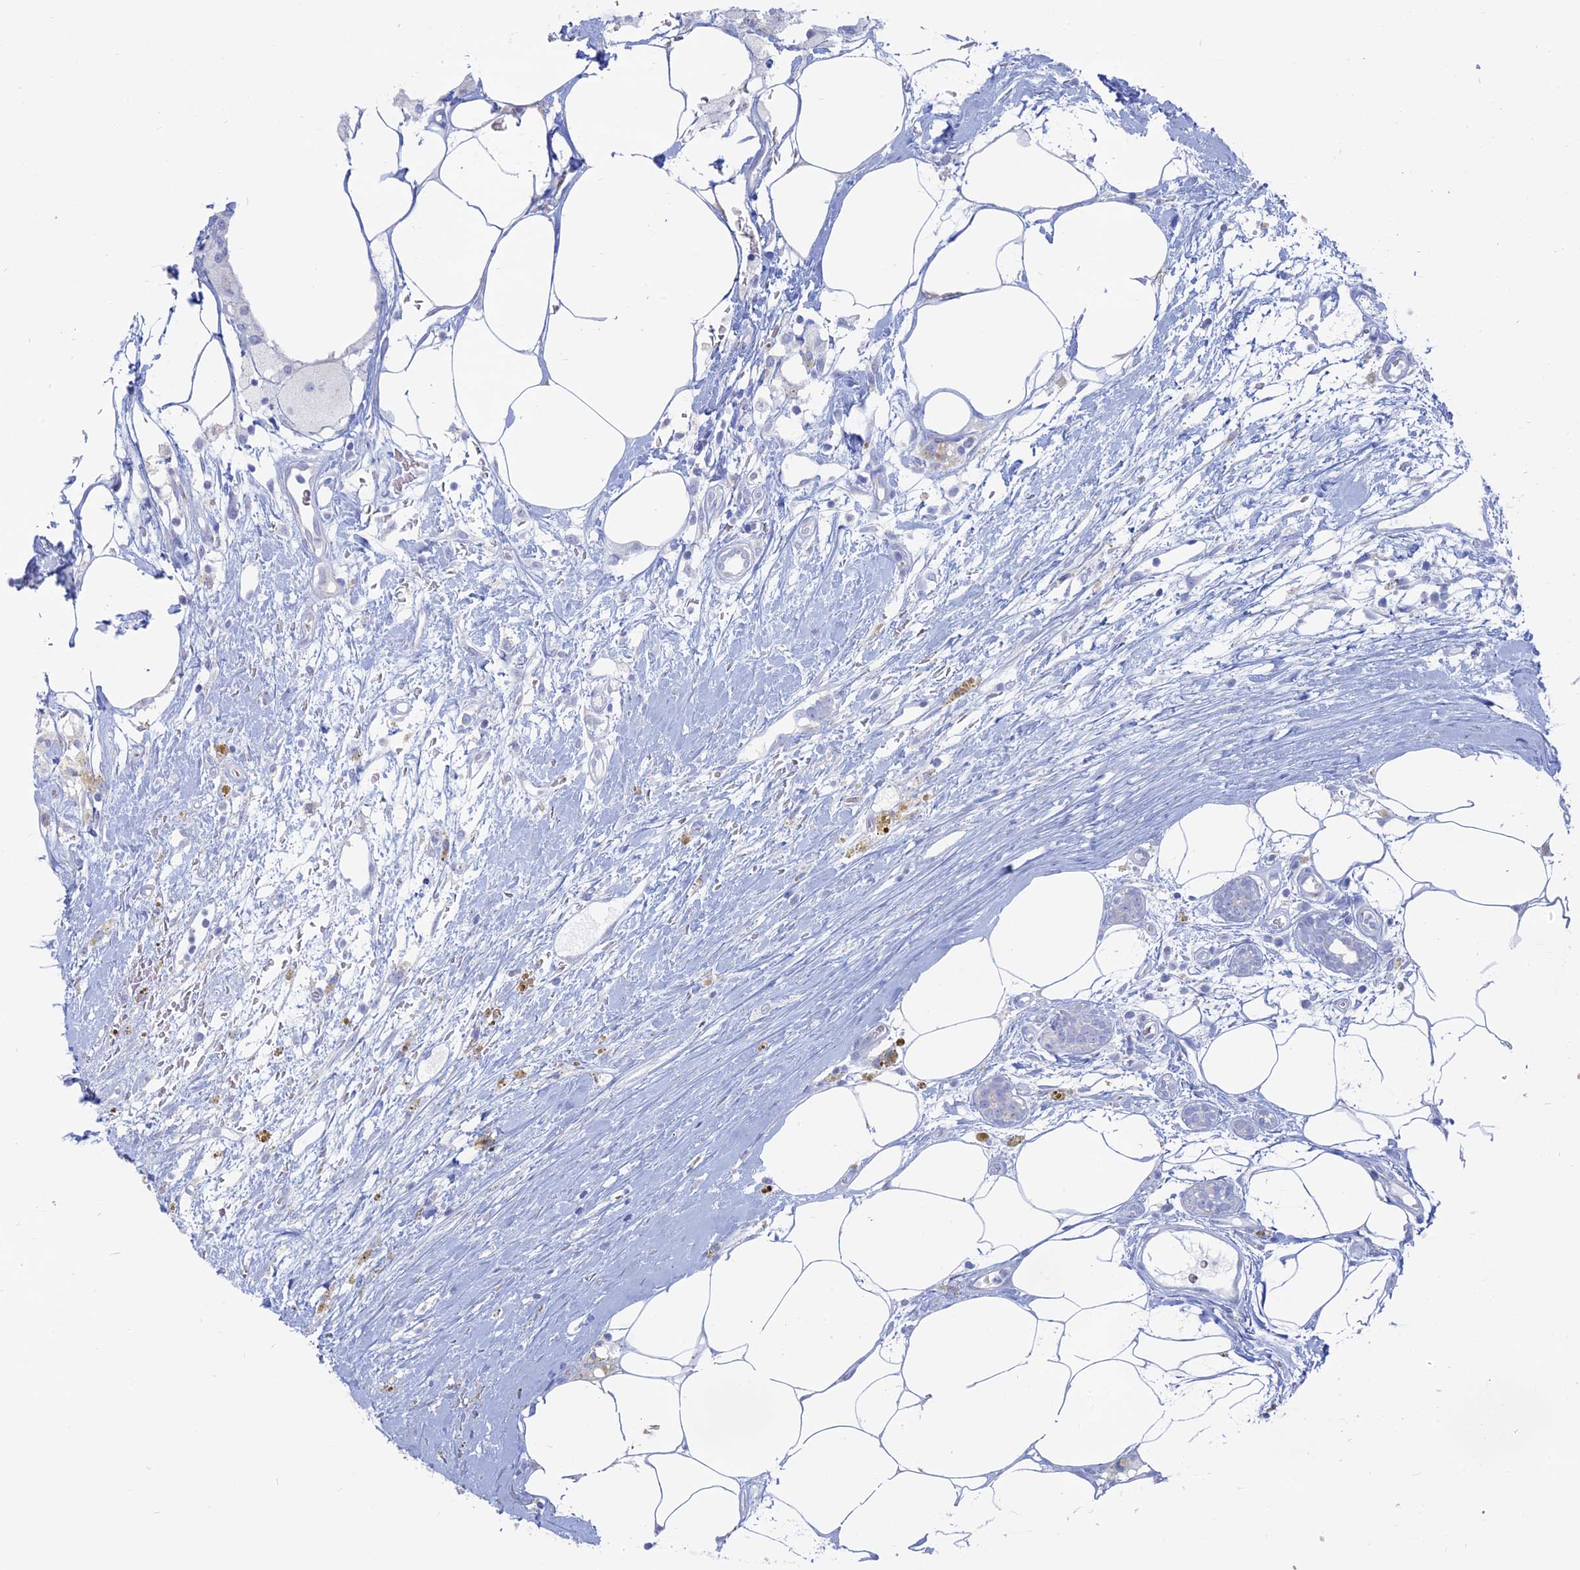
{"staining": {"intensity": "negative", "quantity": "none", "location": "none"}, "tissue": "breast cancer", "cell_type": "Tumor cells", "image_type": "cancer", "snomed": [{"axis": "morphology", "description": "Lobular carcinoma"}, {"axis": "topography", "description": "Breast"}], "caption": "Tumor cells are negative for brown protein staining in lobular carcinoma (breast).", "gene": "TBC1D30", "patient": {"sex": "female", "age": 58}}